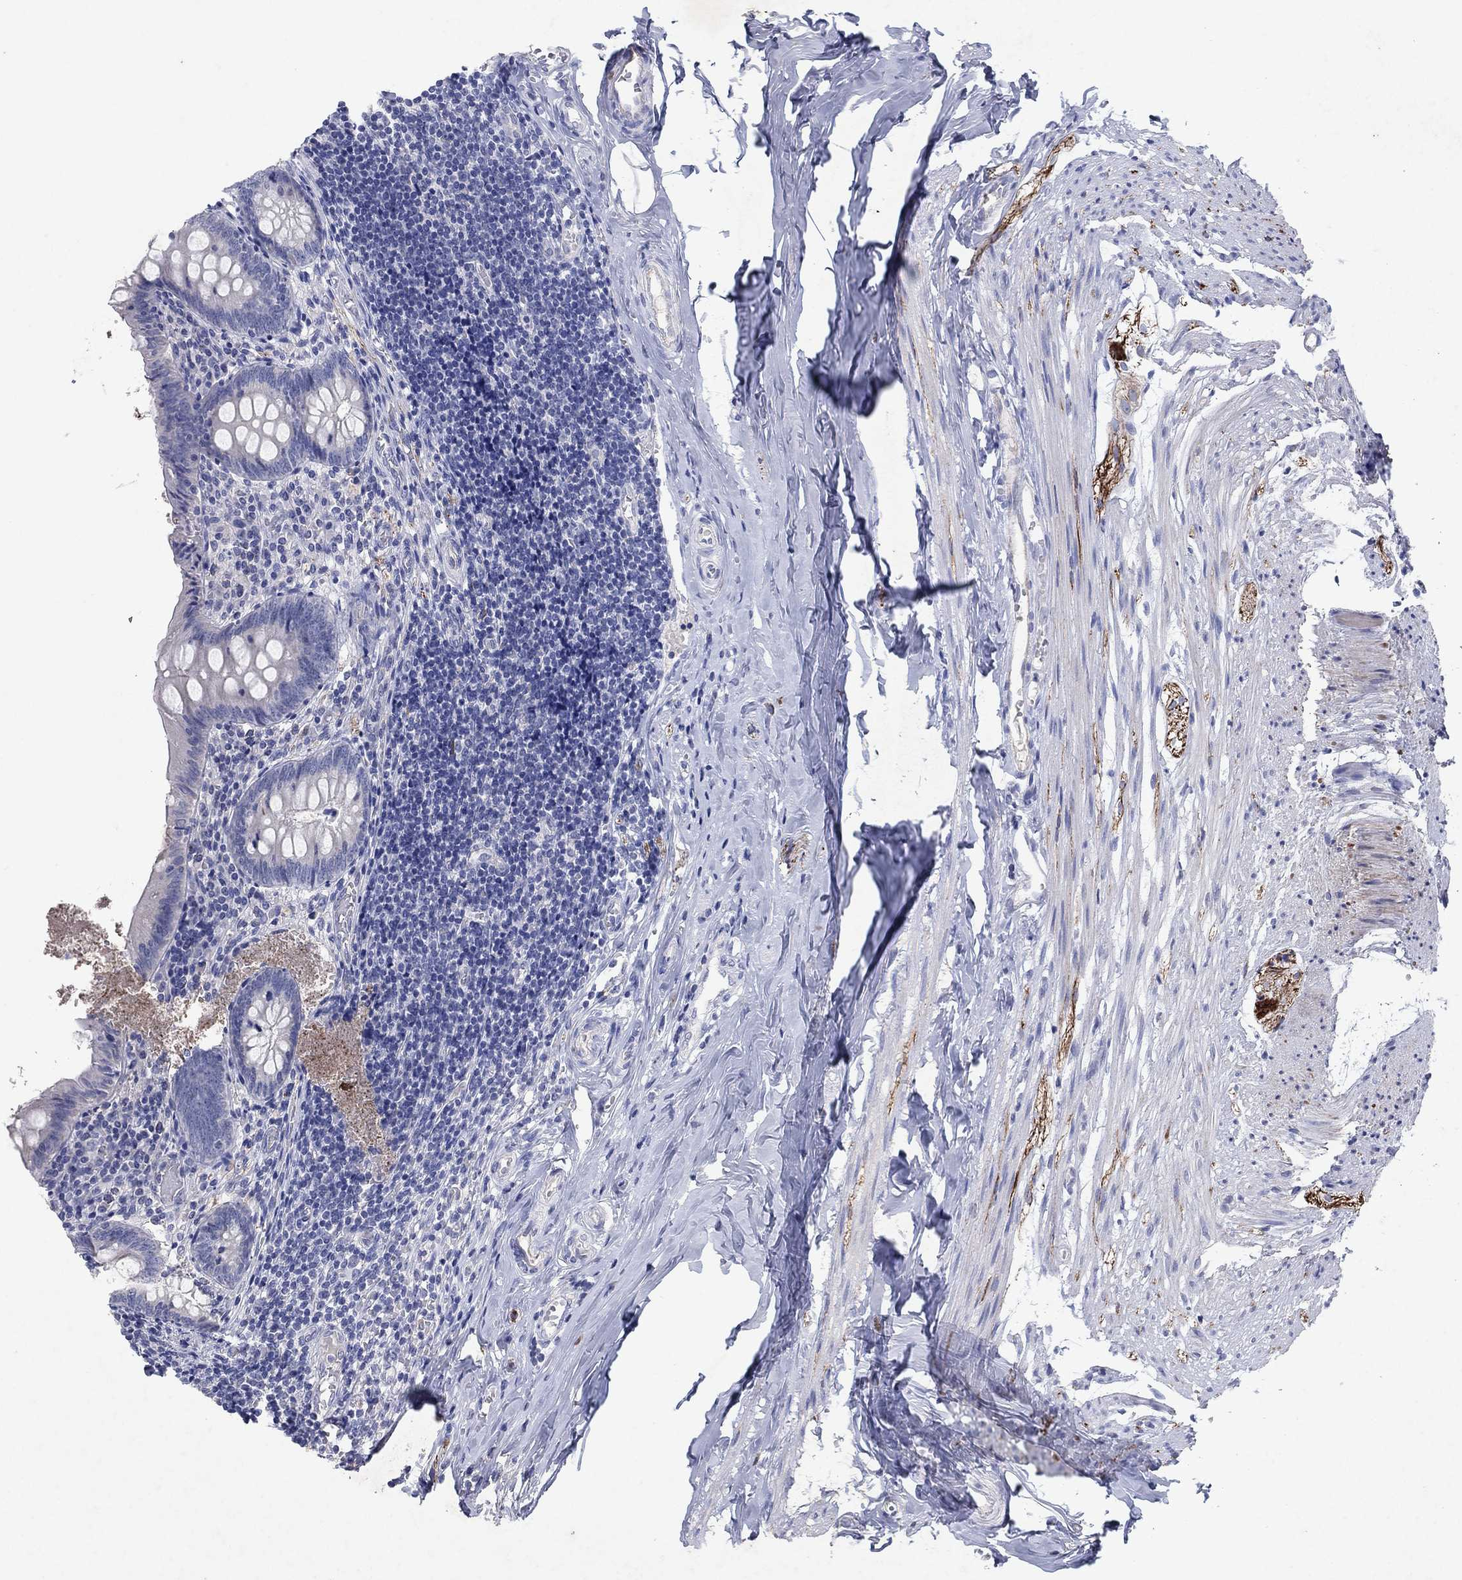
{"staining": {"intensity": "negative", "quantity": "none", "location": "none"}, "tissue": "appendix", "cell_type": "Glandular cells", "image_type": "normal", "snomed": [{"axis": "morphology", "description": "Normal tissue, NOS"}, {"axis": "topography", "description": "Appendix"}], "caption": "A histopathology image of appendix stained for a protein exhibits no brown staining in glandular cells. The staining is performed using DAB brown chromogen with nuclei counter-stained in using hematoxylin.", "gene": "KRT40", "patient": {"sex": "female", "age": 23}}